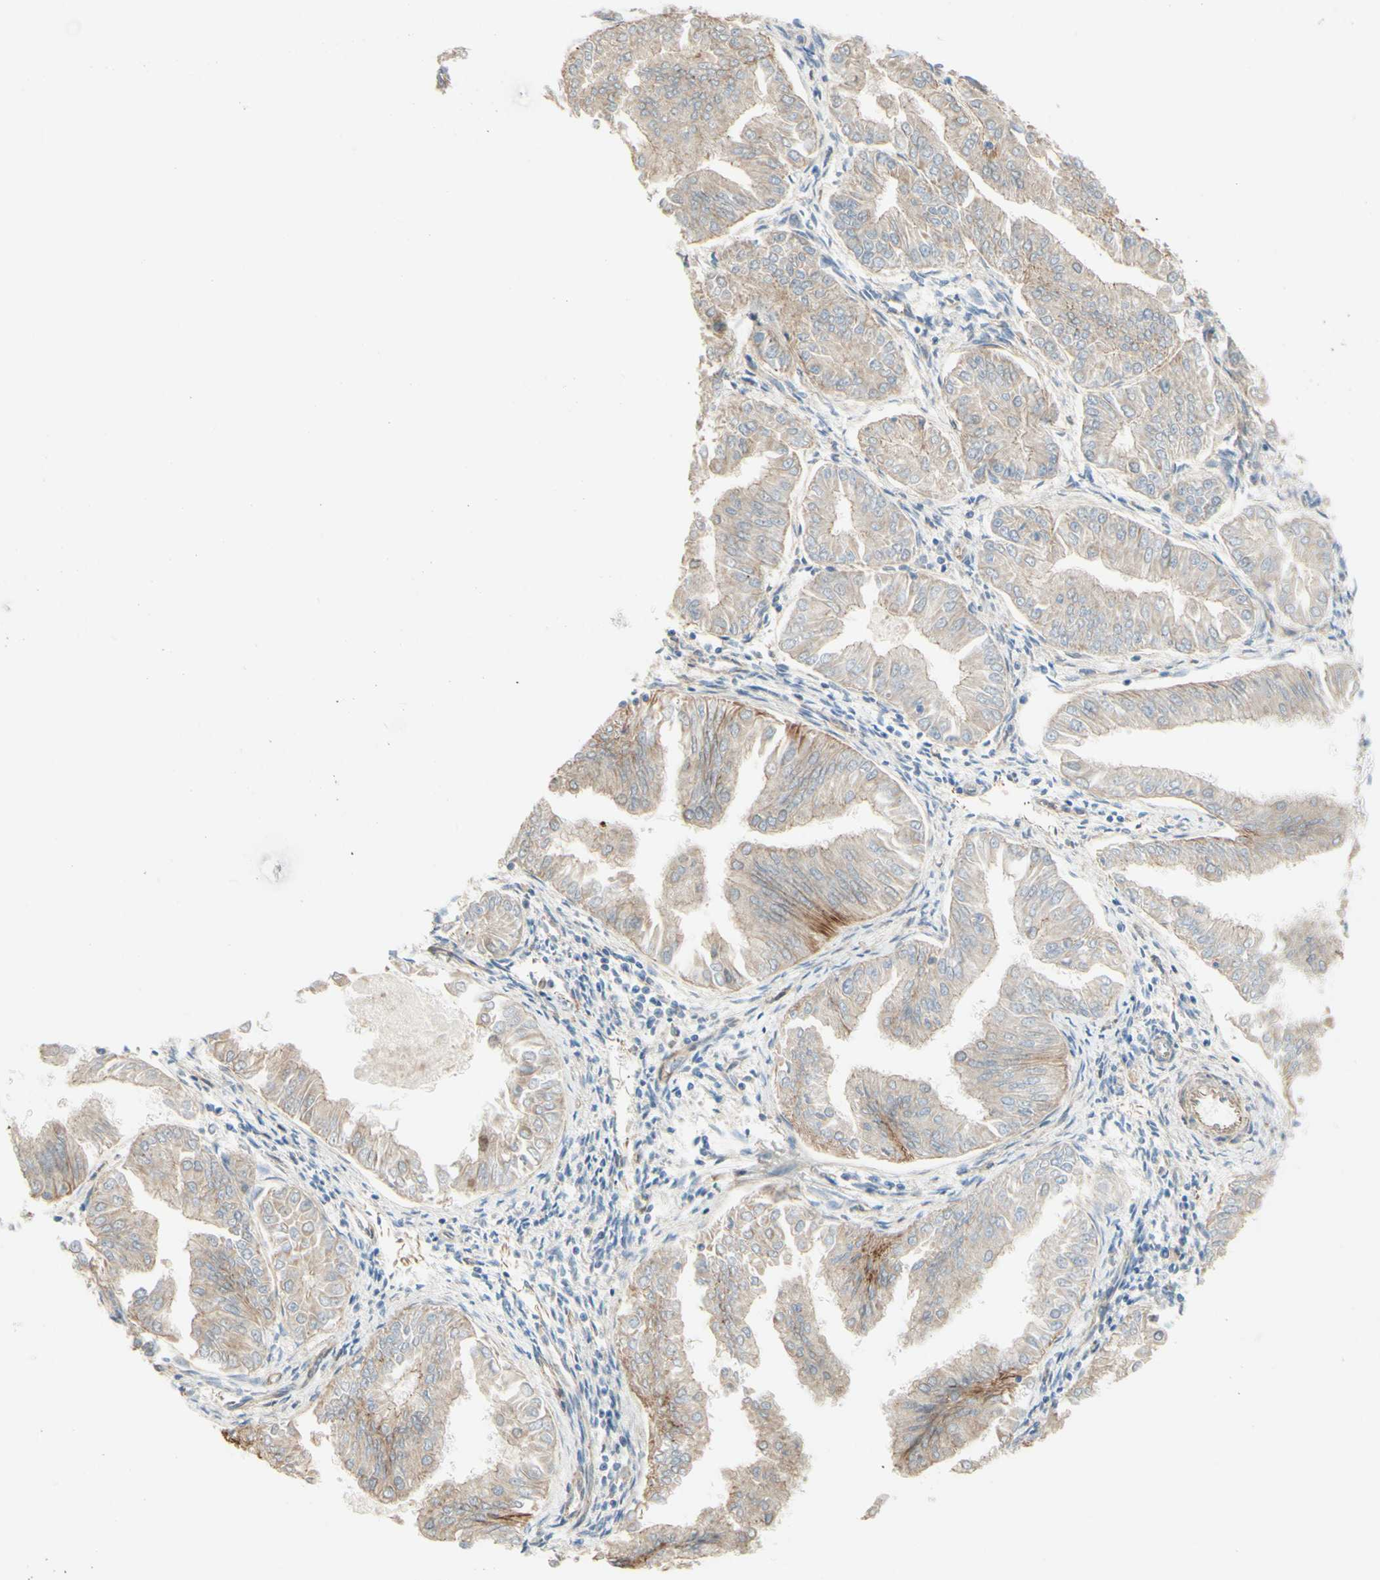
{"staining": {"intensity": "weak", "quantity": ">75%", "location": "cytoplasmic/membranous"}, "tissue": "endometrial cancer", "cell_type": "Tumor cells", "image_type": "cancer", "snomed": [{"axis": "morphology", "description": "Adenocarcinoma, NOS"}, {"axis": "topography", "description": "Endometrium"}], "caption": "Weak cytoplasmic/membranous staining is seen in about >75% of tumor cells in endometrial cancer.", "gene": "ENDOD1", "patient": {"sex": "female", "age": 53}}